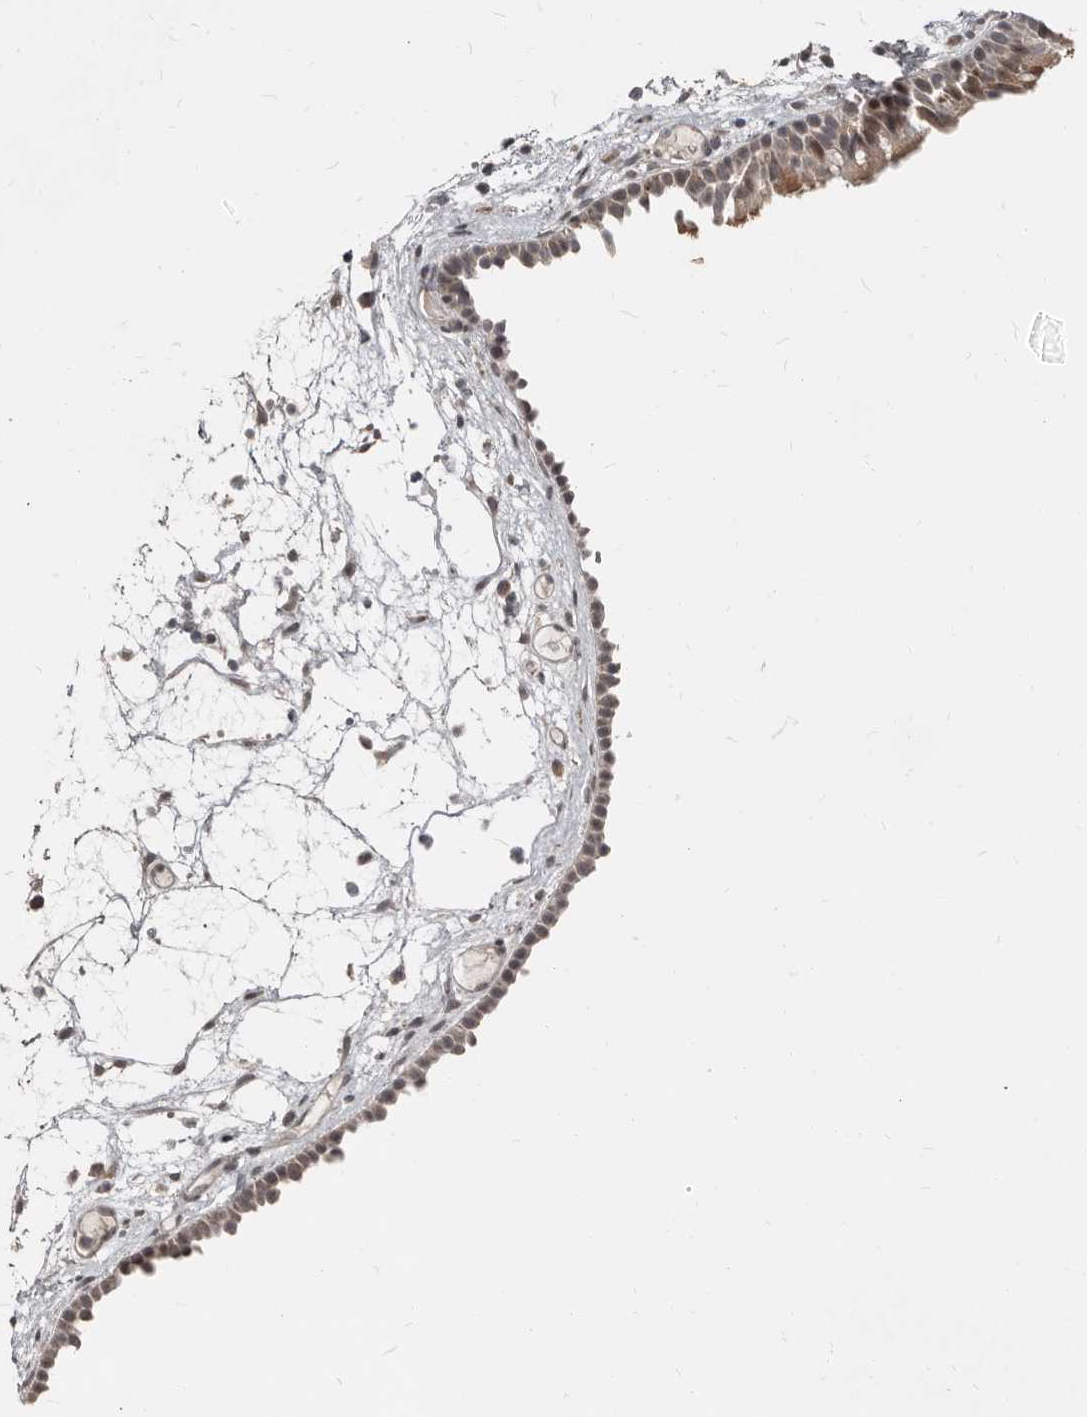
{"staining": {"intensity": "moderate", "quantity": "25%-75%", "location": "cytoplasmic/membranous,nuclear"}, "tissue": "nasopharynx", "cell_type": "Respiratory epithelial cells", "image_type": "normal", "snomed": [{"axis": "morphology", "description": "Normal tissue, NOS"}, {"axis": "morphology", "description": "Inflammation, NOS"}, {"axis": "morphology", "description": "Malignant melanoma, Metastatic site"}, {"axis": "topography", "description": "Nasopharynx"}], "caption": "Immunohistochemistry (DAB) staining of normal human nasopharynx reveals moderate cytoplasmic/membranous,nuclear protein positivity in about 25%-75% of respiratory epithelial cells.", "gene": "APOL6", "patient": {"sex": "male", "age": 70}}